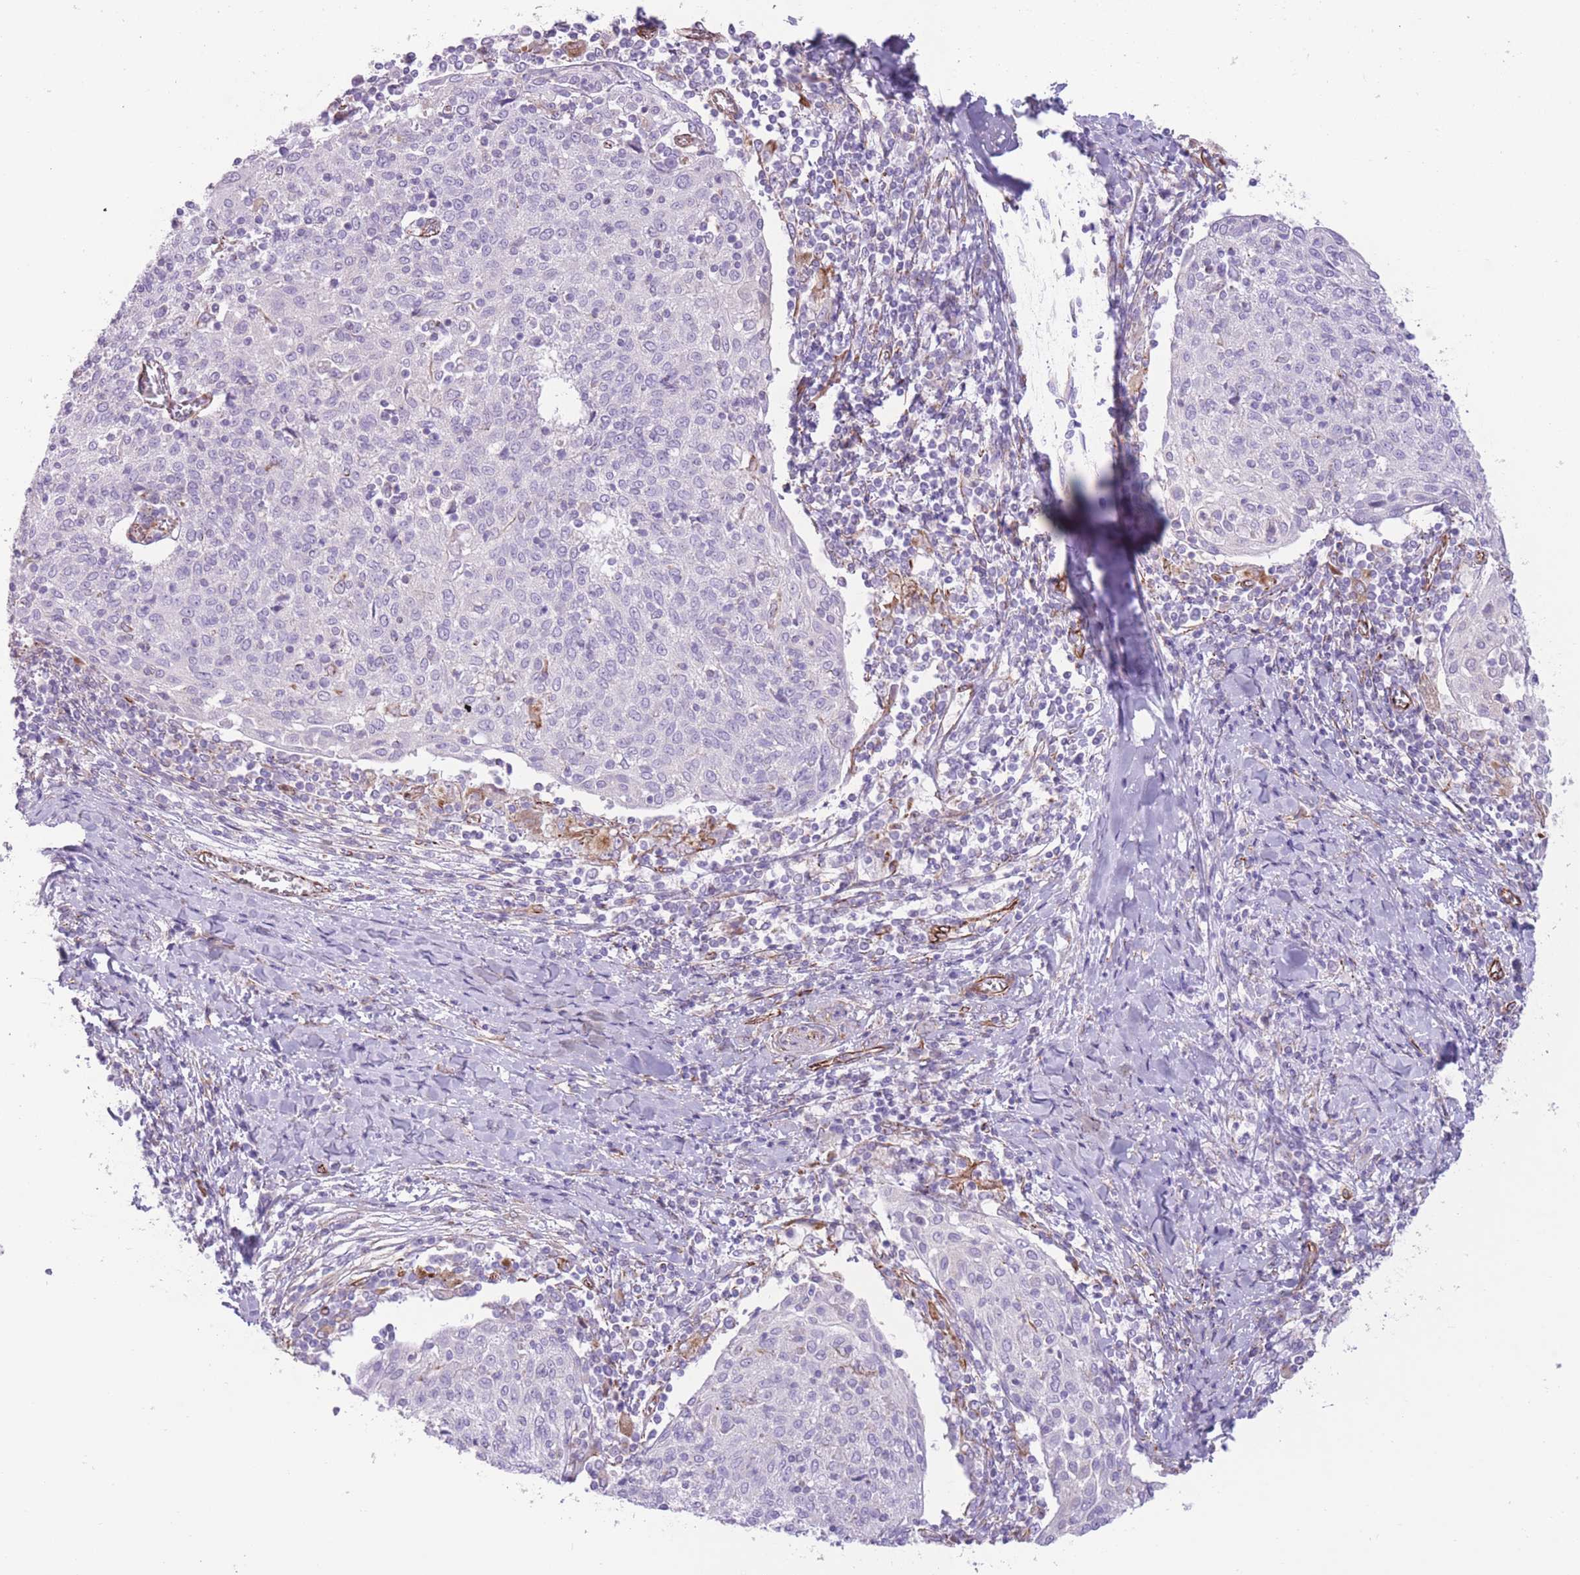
{"staining": {"intensity": "negative", "quantity": "none", "location": "none"}, "tissue": "cervical cancer", "cell_type": "Tumor cells", "image_type": "cancer", "snomed": [{"axis": "morphology", "description": "Squamous cell carcinoma, NOS"}, {"axis": "topography", "description": "Cervix"}], "caption": "There is no significant expression in tumor cells of squamous cell carcinoma (cervical). The staining is performed using DAB (3,3'-diaminobenzidine) brown chromogen with nuclei counter-stained in using hematoxylin.", "gene": "PTCD1", "patient": {"sex": "female", "age": 52}}